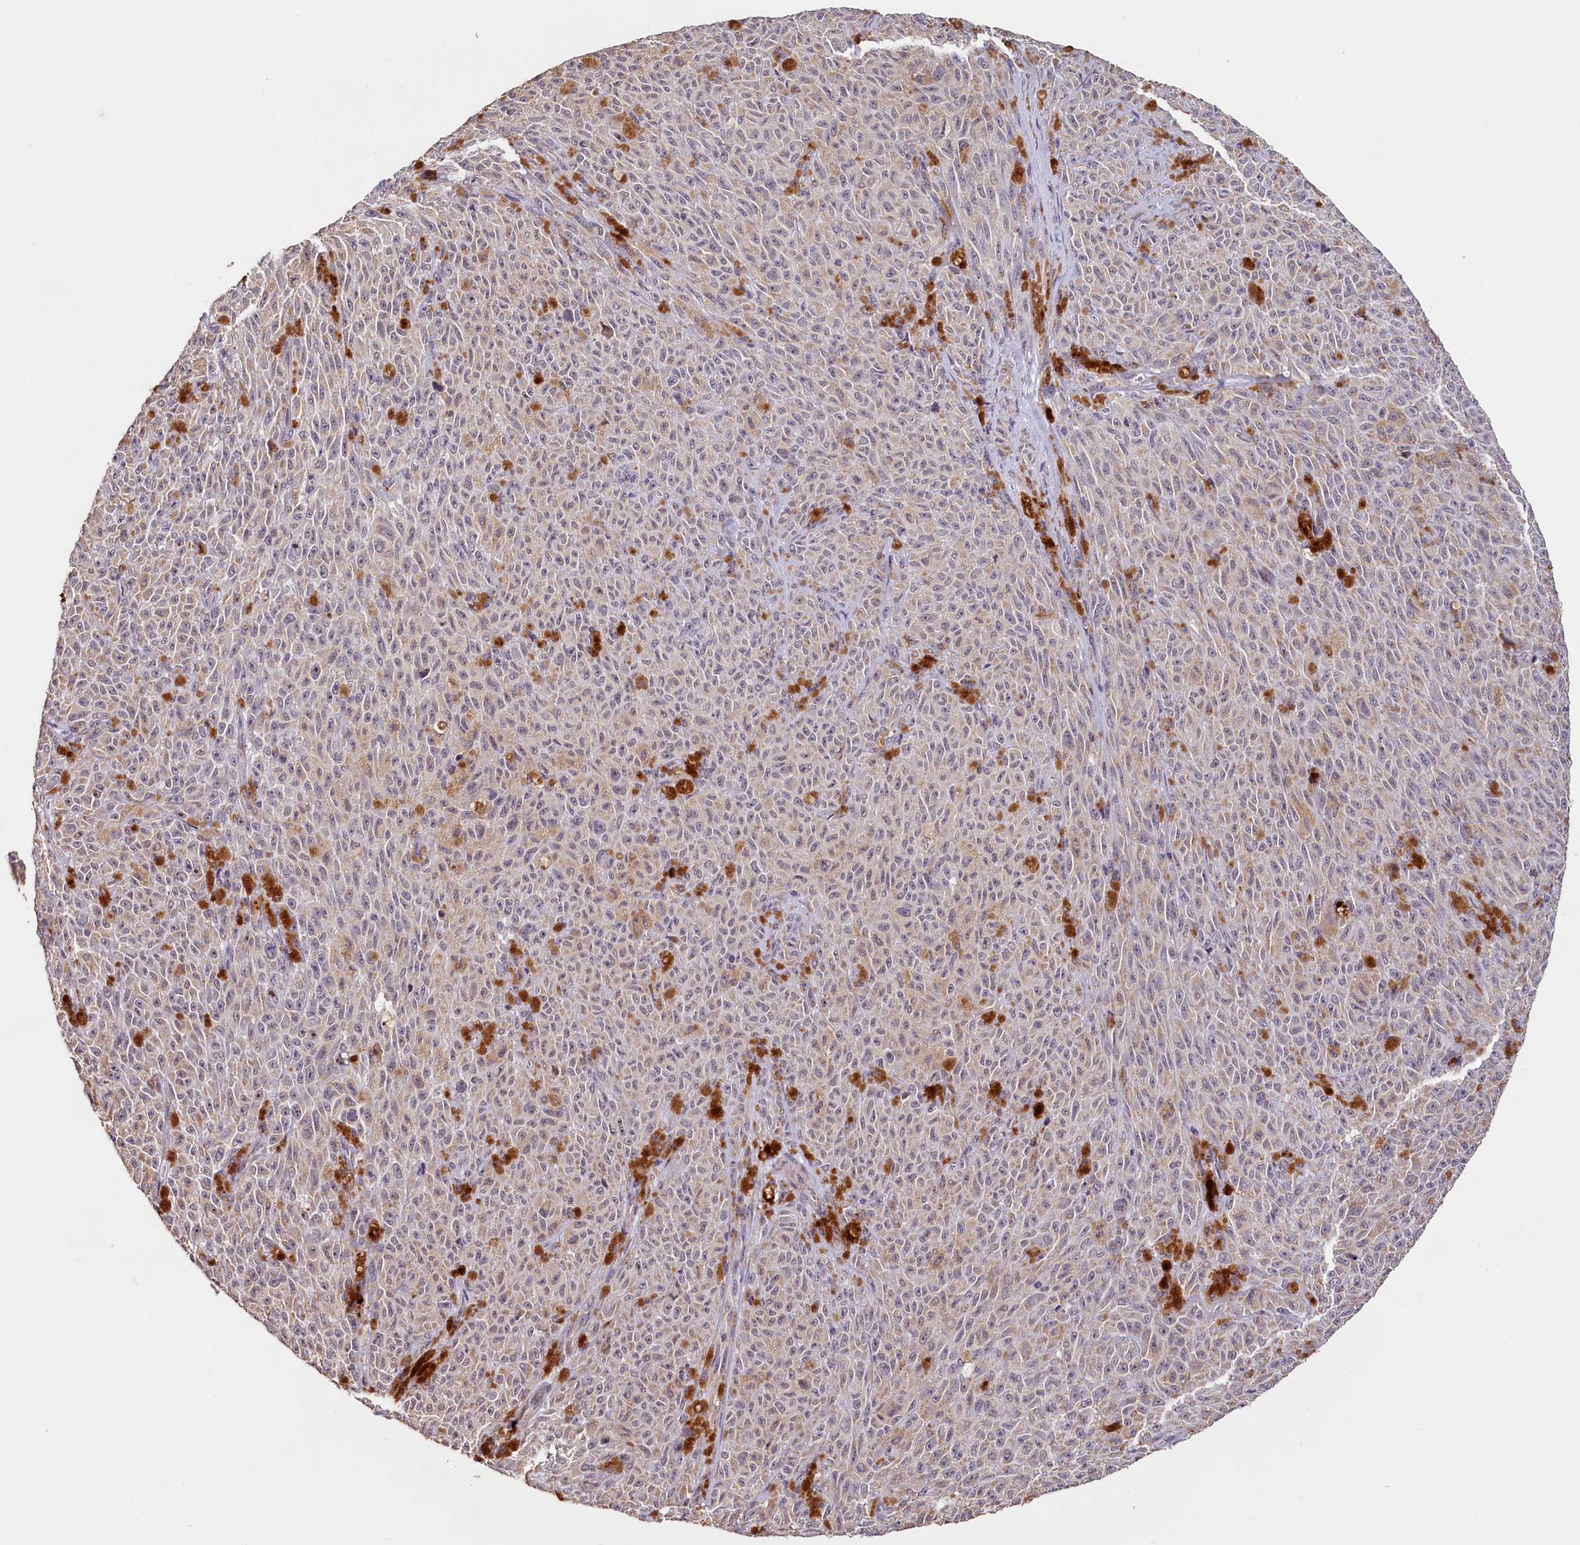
{"staining": {"intensity": "weak", "quantity": "25%-75%", "location": "cytoplasmic/membranous"}, "tissue": "melanoma", "cell_type": "Tumor cells", "image_type": "cancer", "snomed": [{"axis": "morphology", "description": "Malignant melanoma, NOS"}, {"axis": "topography", "description": "Skin"}], "caption": "IHC staining of melanoma, which exhibits low levels of weak cytoplasmic/membranous staining in approximately 25%-75% of tumor cells indicating weak cytoplasmic/membranous protein positivity. The staining was performed using DAB (brown) for protein detection and nuclei were counterstained in hematoxylin (blue).", "gene": "PDE6D", "patient": {"sex": "female", "age": 82}}